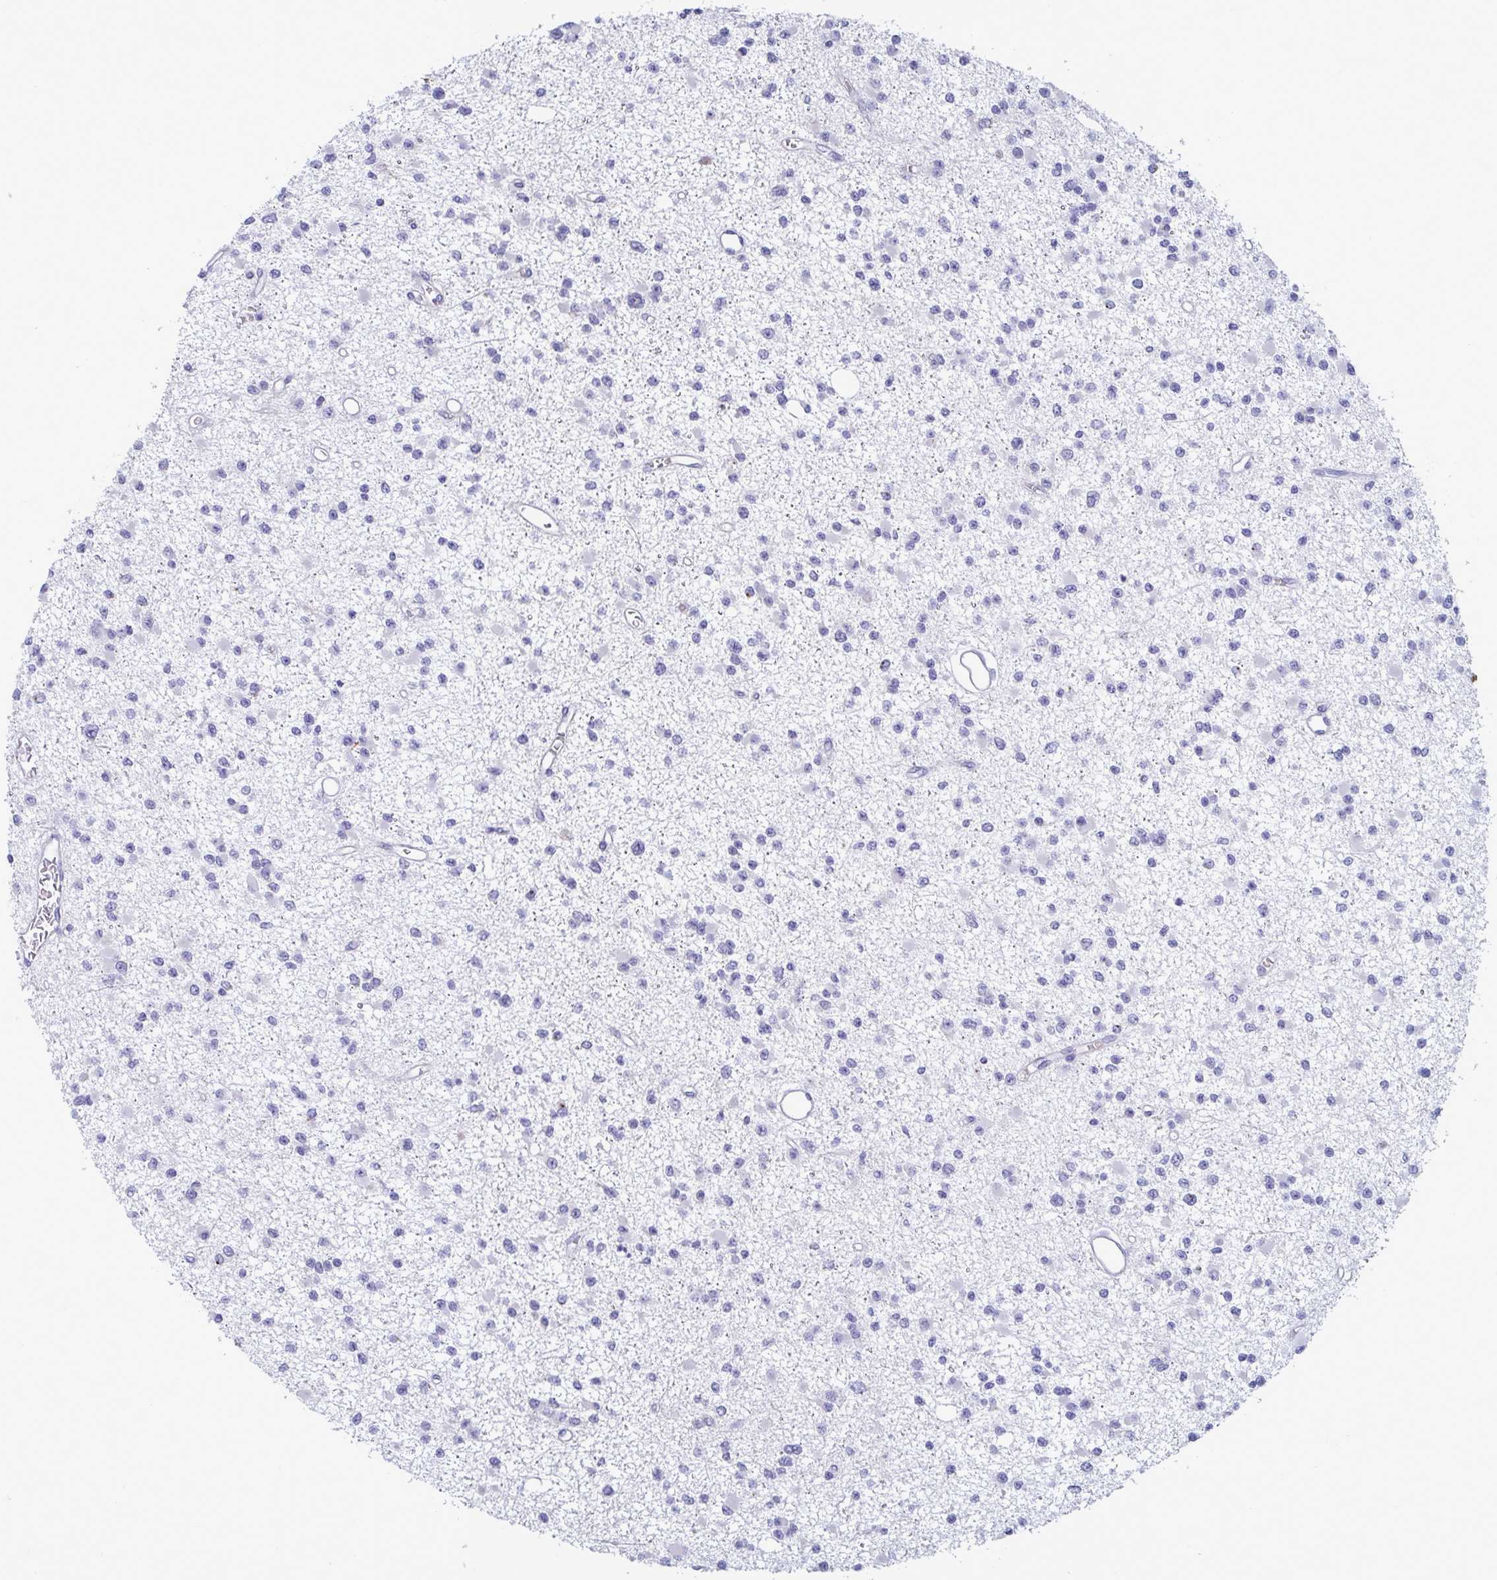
{"staining": {"intensity": "negative", "quantity": "none", "location": "none"}, "tissue": "glioma", "cell_type": "Tumor cells", "image_type": "cancer", "snomed": [{"axis": "morphology", "description": "Glioma, malignant, Low grade"}, {"axis": "topography", "description": "Brain"}], "caption": "A photomicrograph of glioma stained for a protein exhibits no brown staining in tumor cells.", "gene": "TAS2R38", "patient": {"sex": "female", "age": 22}}